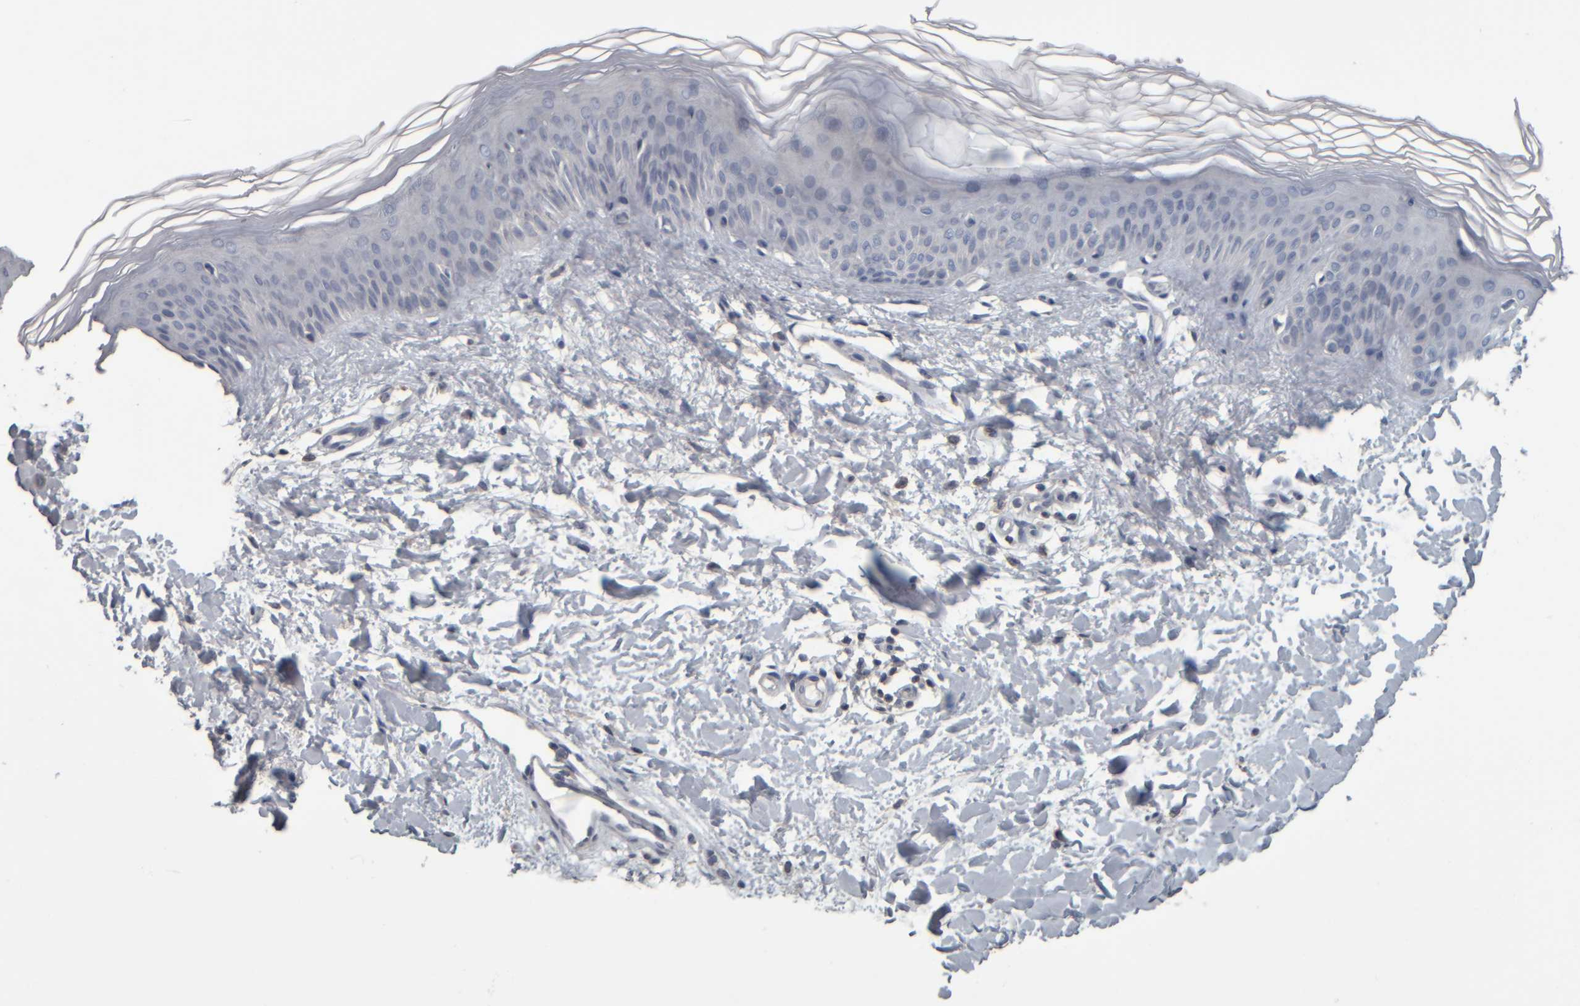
{"staining": {"intensity": "negative", "quantity": "none", "location": "none"}, "tissue": "skin", "cell_type": "Fibroblasts", "image_type": "normal", "snomed": [{"axis": "morphology", "description": "Normal tissue, NOS"}, {"axis": "morphology", "description": "Malignant melanoma, Metastatic site"}, {"axis": "topography", "description": "Skin"}], "caption": "Human skin stained for a protein using immunohistochemistry displays no positivity in fibroblasts.", "gene": "CAVIN4", "patient": {"sex": "male", "age": 41}}